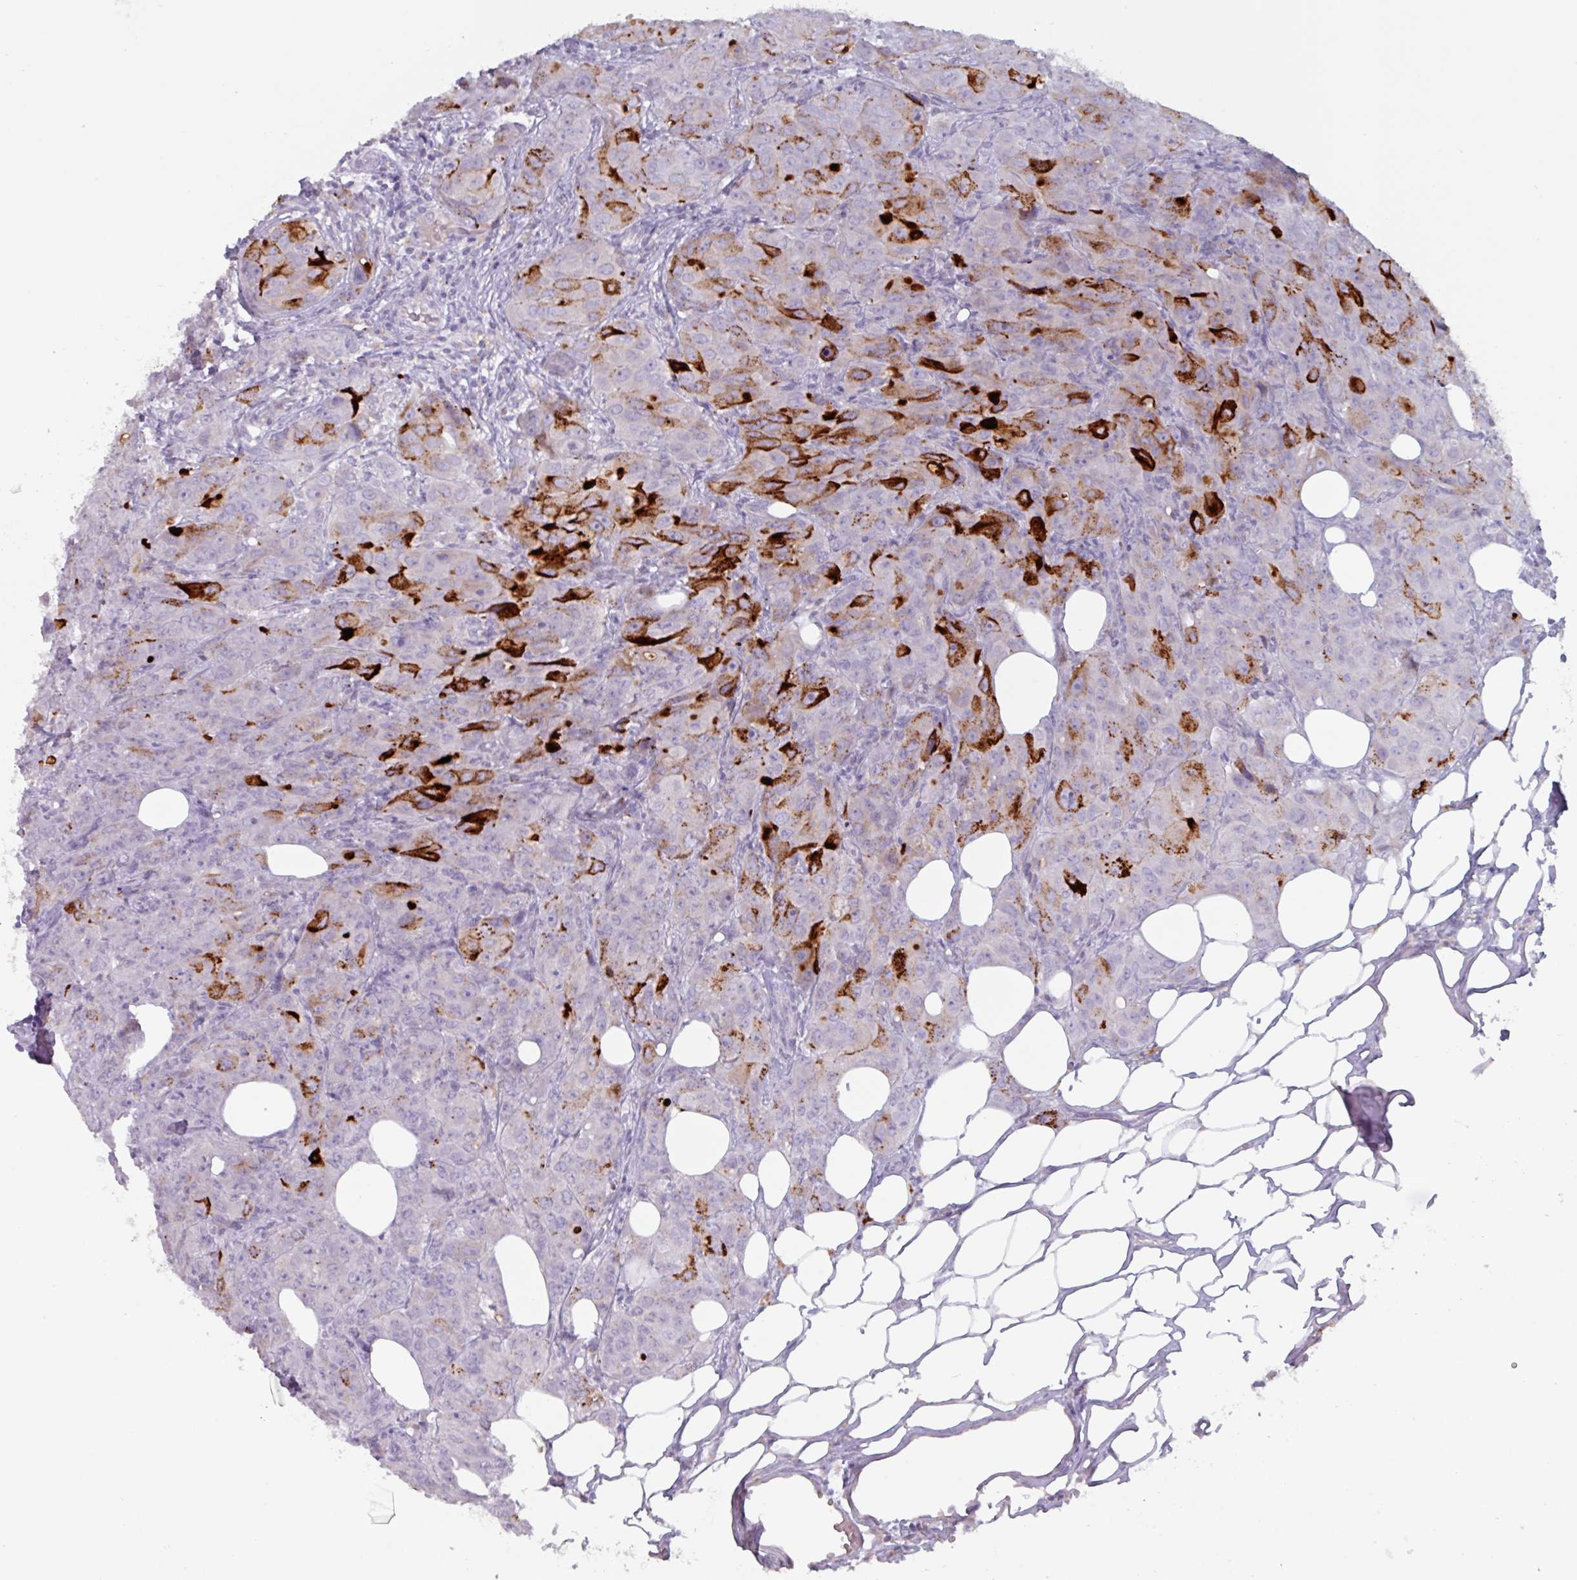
{"staining": {"intensity": "strong", "quantity": "<25%", "location": "cytoplasmic/membranous"}, "tissue": "breast cancer", "cell_type": "Tumor cells", "image_type": "cancer", "snomed": [{"axis": "morphology", "description": "Duct carcinoma"}, {"axis": "topography", "description": "Breast"}], "caption": "Immunohistochemistry (IHC) histopathology image of neoplastic tissue: human breast cancer (invasive ductal carcinoma) stained using immunohistochemistry reveals medium levels of strong protein expression localized specifically in the cytoplasmic/membranous of tumor cells, appearing as a cytoplasmic/membranous brown color.", "gene": "OR2T10", "patient": {"sex": "female", "age": 43}}